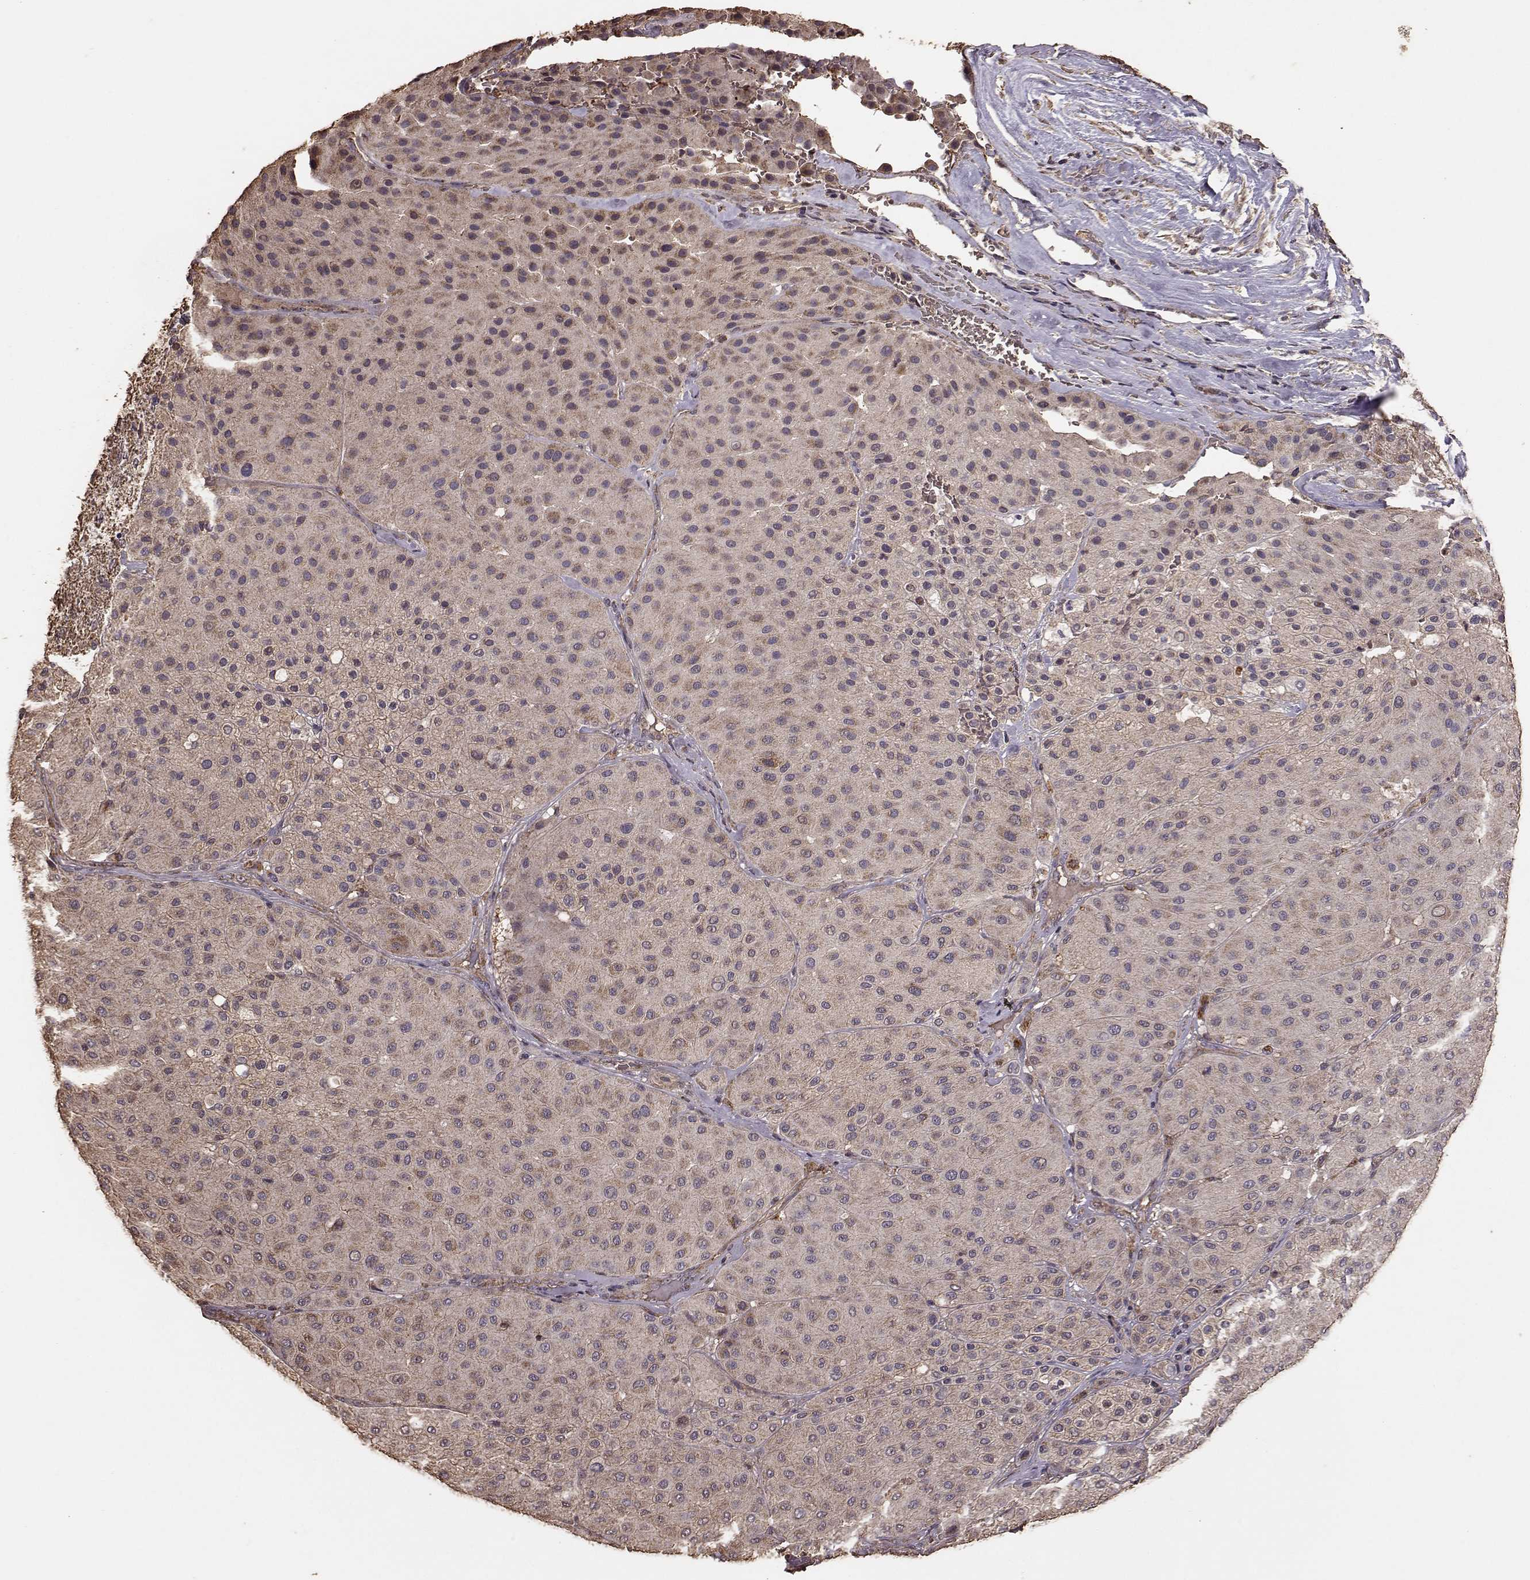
{"staining": {"intensity": "moderate", "quantity": ">75%", "location": "cytoplasmic/membranous"}, "tissue": "melanoma", "cell_type": "Tumor cells", "image_type": "cancer", "snomed": [{"axis": "morphology", "description": "Malignant melanoma, Metastatic site"}, {"axis": "topography", "description": "Smooth muscle"}], "caption": "Malignant melanoma (metastatic site) stained for a protein displays moderate cytoplasmic/membranous positivity in tumor cells. (brown staining indicates protein expression, while blue staining denotes nuclei).", "gene": "PTGES2", "patient": {"sex": "male", "age": 41}}